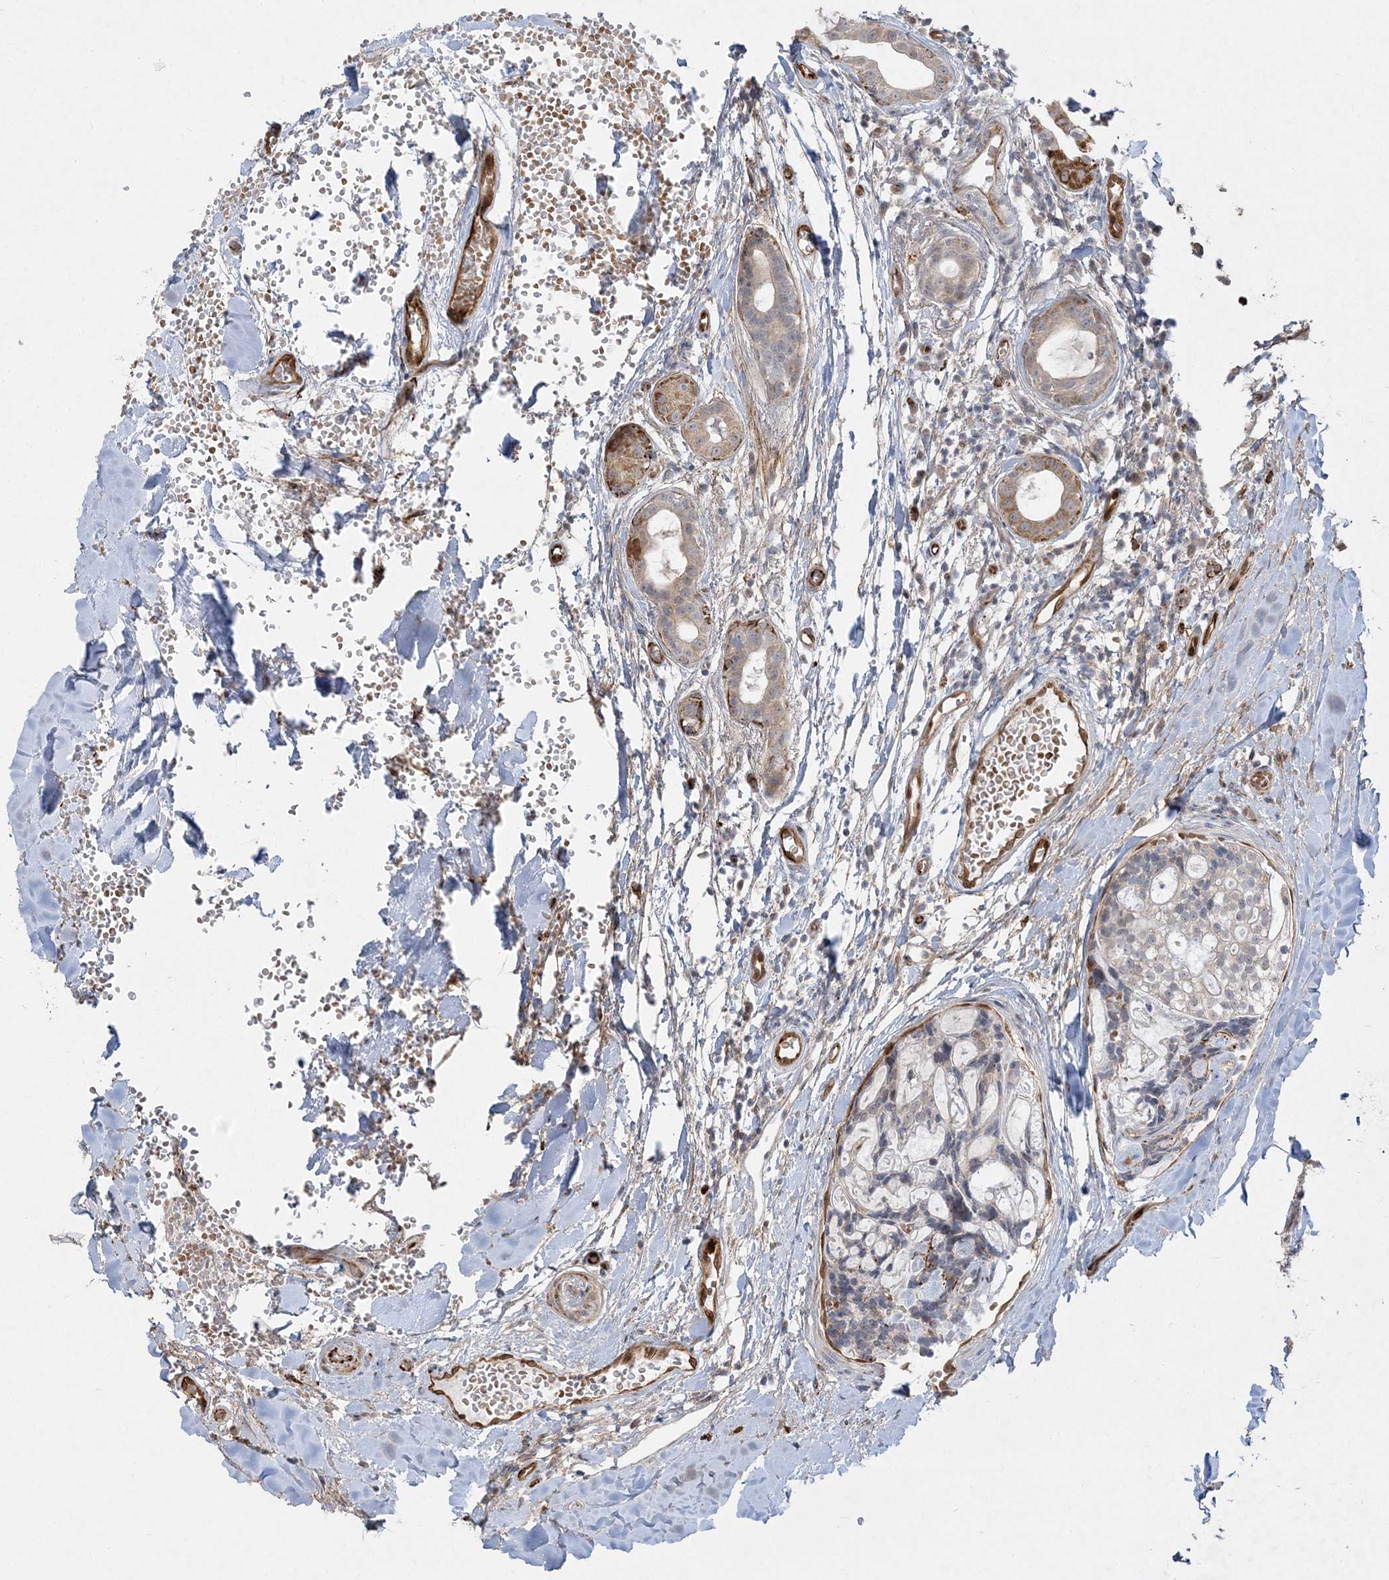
{"staining": {"intensity": "weak", "quantity": "25%-75%", "location": "cytoplasmic/membranous,nuclear"}, "tissue": "head and neck cancer", "cell_type": "Tumor cells", "image_type": "cancer", "snomed": [{"axis": "morphology", "description": "Adenocarcinoma, NOS"}, {"axis": "topography", "description": "Head-Neck"}], "caption": "Immunohistochemistry of head and neck cancer demonstrates low levels of weak cytoplasmic/membranous and nuclear expression in approximately 25%-75% of tumor cells.", "gene": "INPP1", "patient": {"sex": "male", "age": 66}}